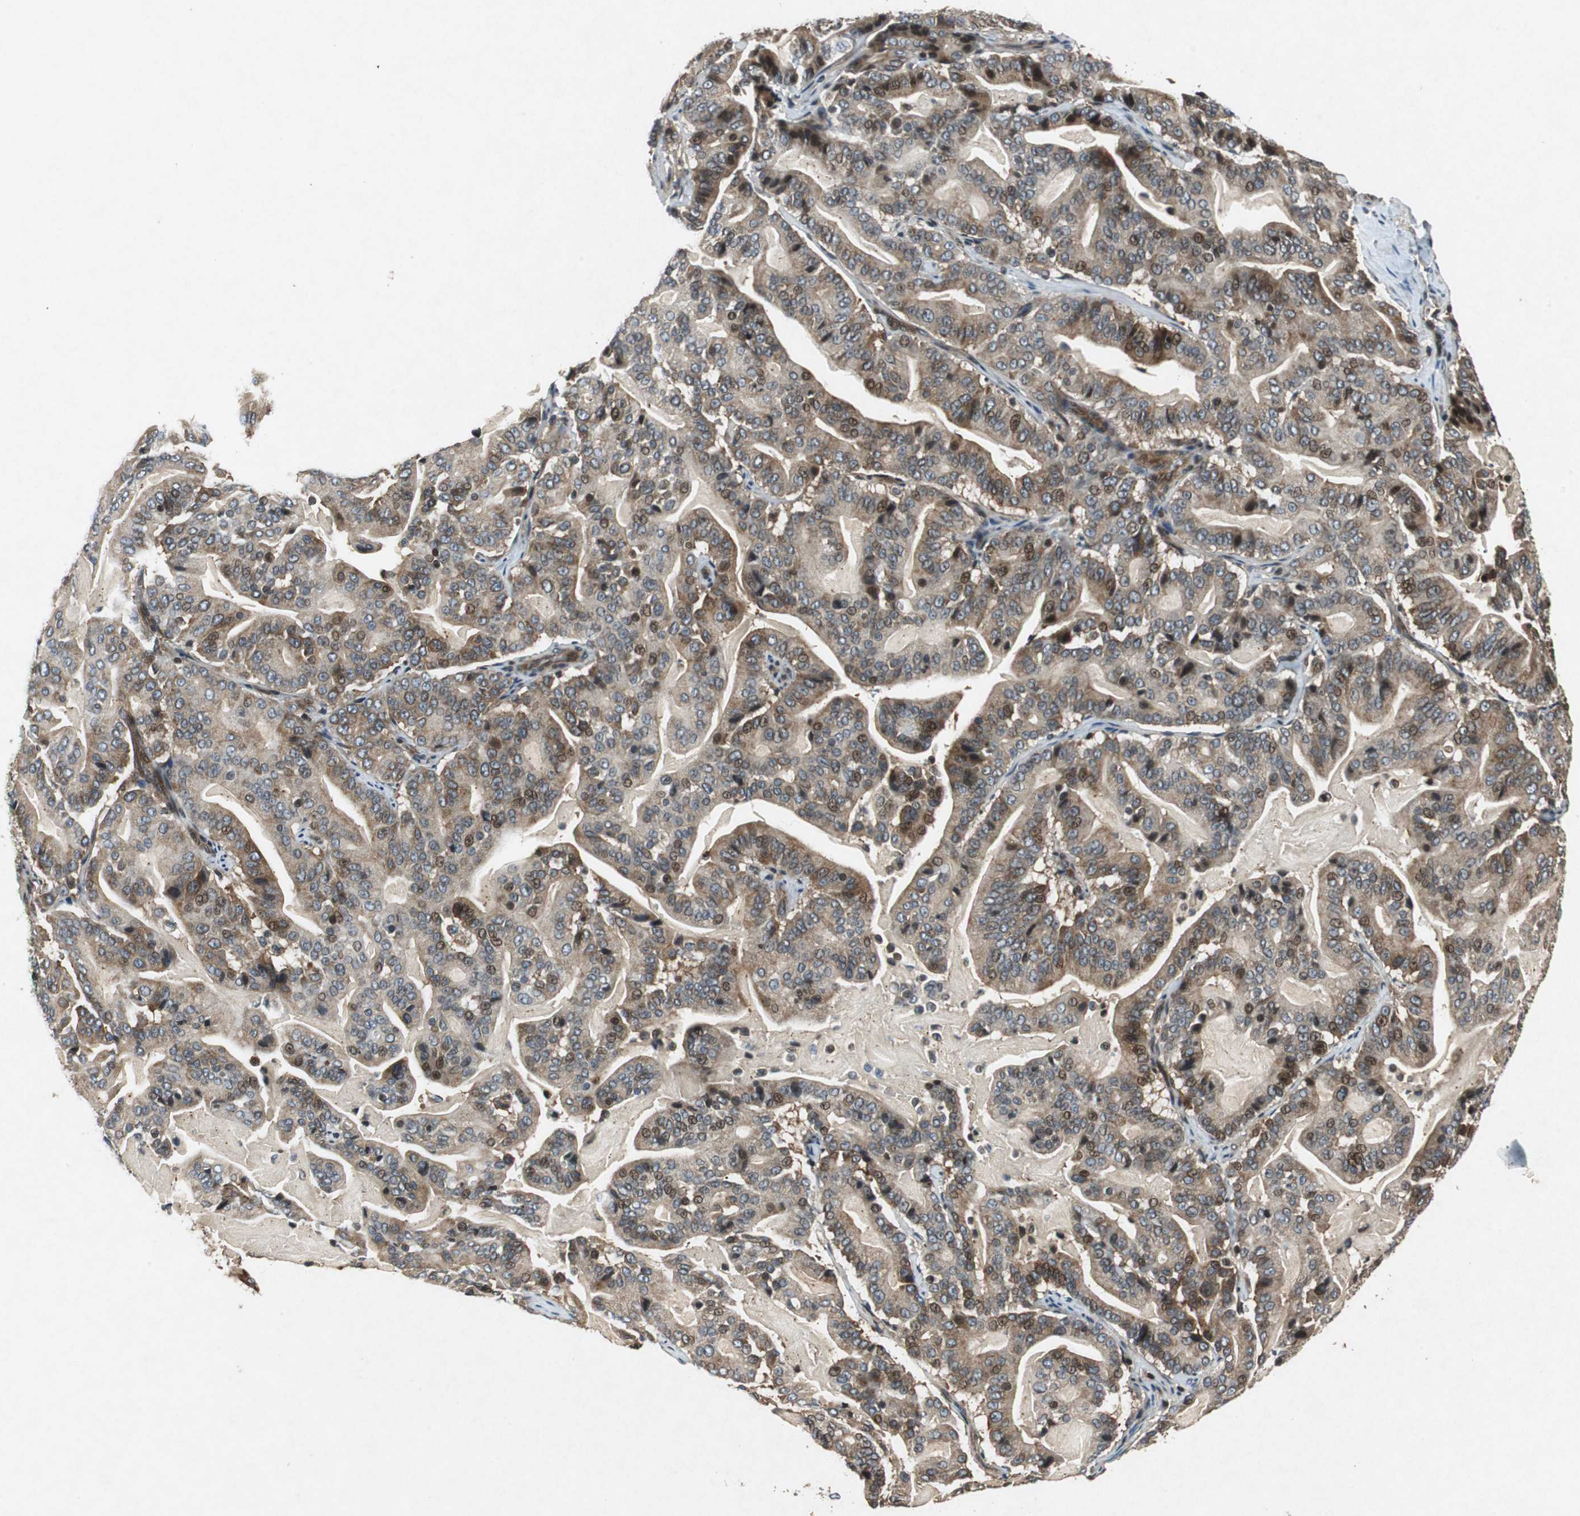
{"staining": {"intensity": "moderate", "quantity": "25%-75%", "location": "cytoplasmic/membranous"}, "tissue": "pancreatic cancer", "cell_type": "Tumor cells", "image_type": "cancer", "snomed": [{"axis": "morphology", "description": "Adenocarcinoma, NOS"}, {"axis": "topography", "description": "Pancreas"}], "caption": "A photomicrograph of human pancreatic cancer (adenocarcinoma) stained for a protein demonstrates moderate cytoplasmic/membranous brown staining in tumor cells. (DAB (3,3'-diaminobenzidine) IHC, brown staining for protein, blue staining for nuclei).", "gene": "TUBA4A", "patient": {"sex": "male", "age": 63}}